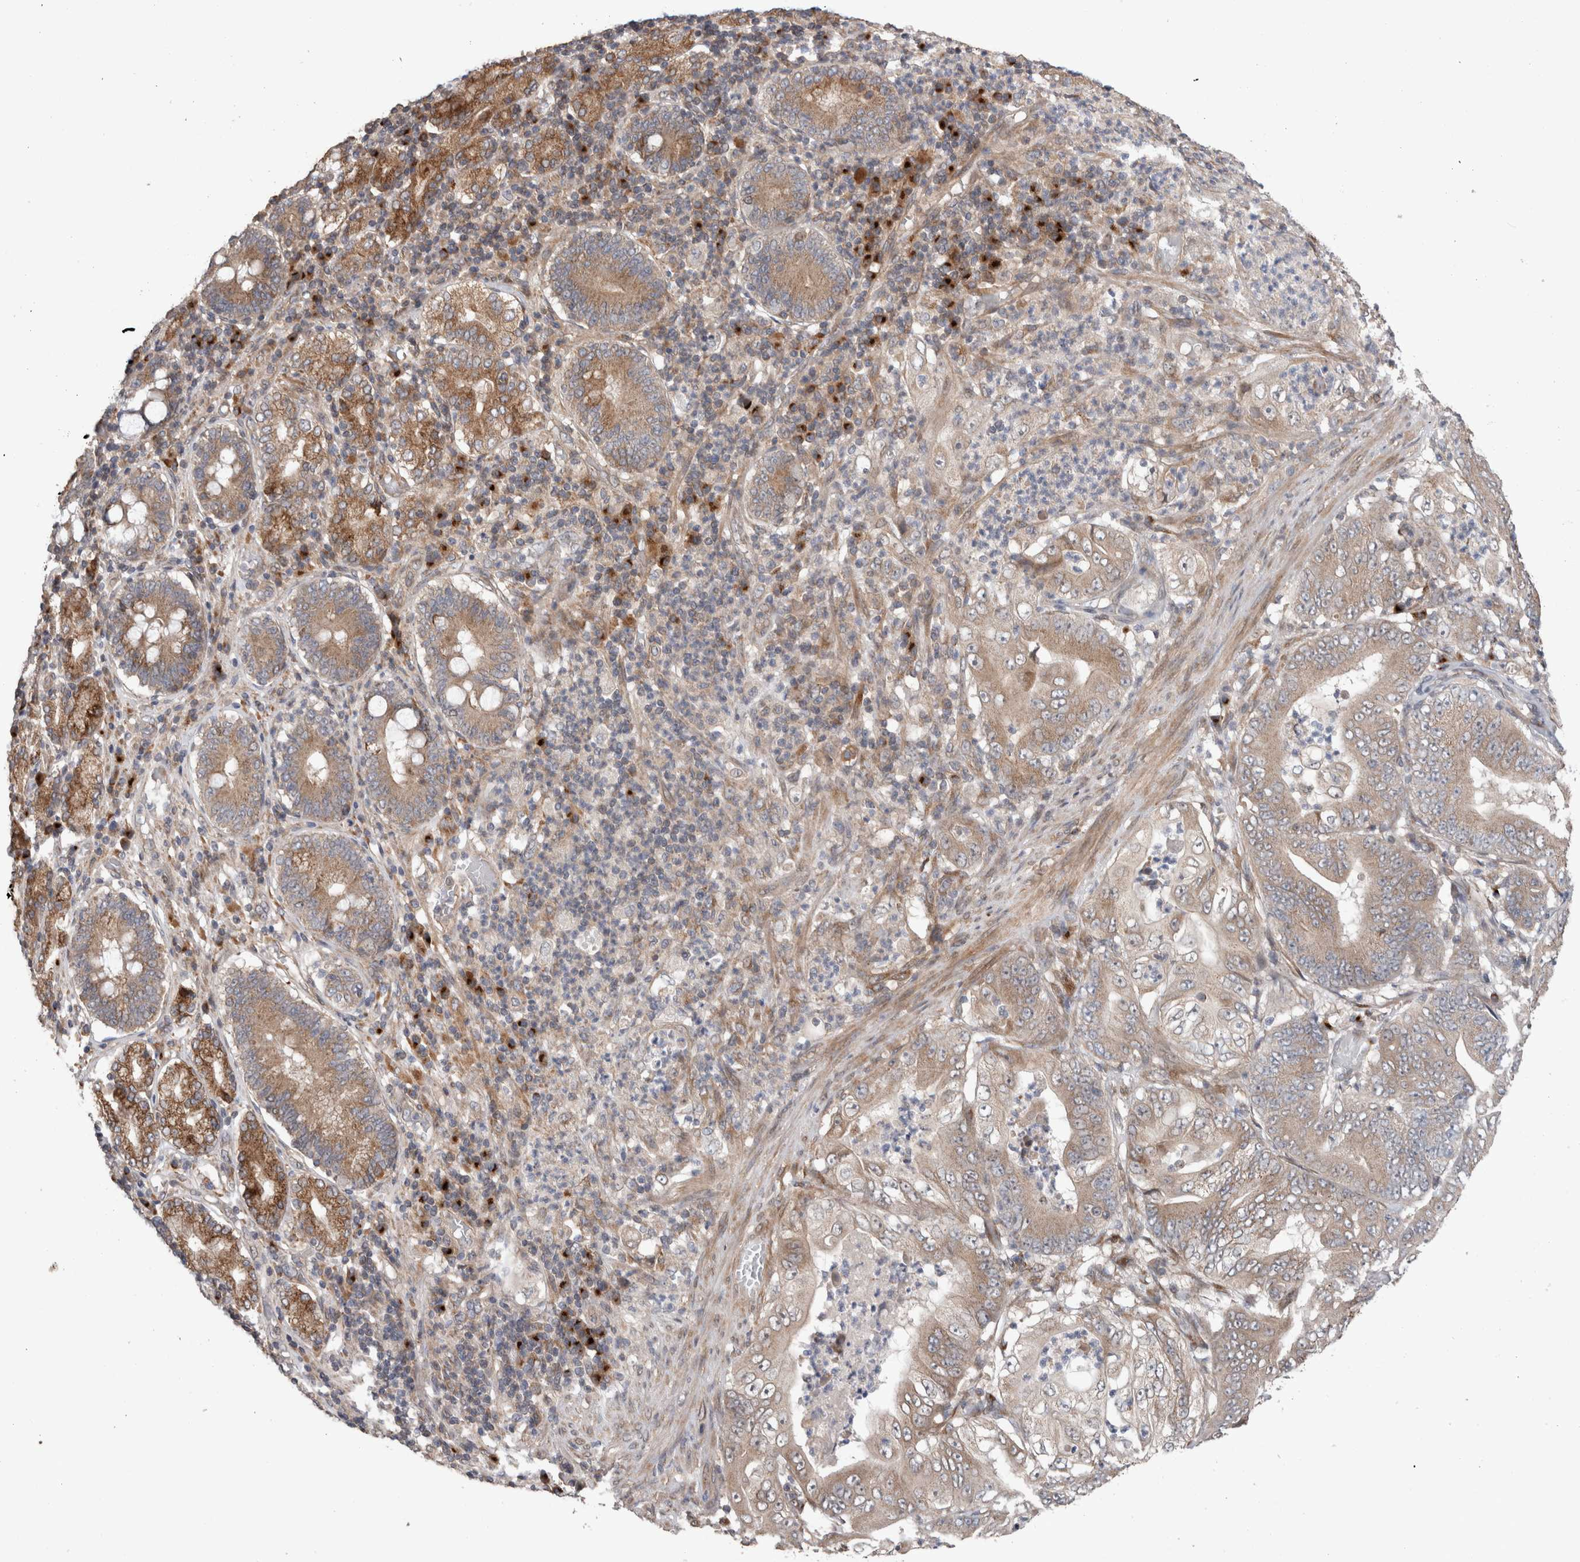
{"staining": {"intensity": "weak", "quantity": ">75%", "location": "cytoplasmic/membranous"}, "tissue": "stomach cancer", "cell_type": "Tumor cells", "image_type": "cancer", "snomed": [{"axis": "morphology", "description": "Adenocarcinoma, NOS"}, {"axis": "topography", "description": "Stomach"}], "caption": "Adenocarcinoma (stomach) stained with a brown dye shows weak cytoplasmic/membranous positive expression in approximately >75% of tumor cells.", "gene": "TRIM5", "patient": {"sex": "female", "age": 73}}